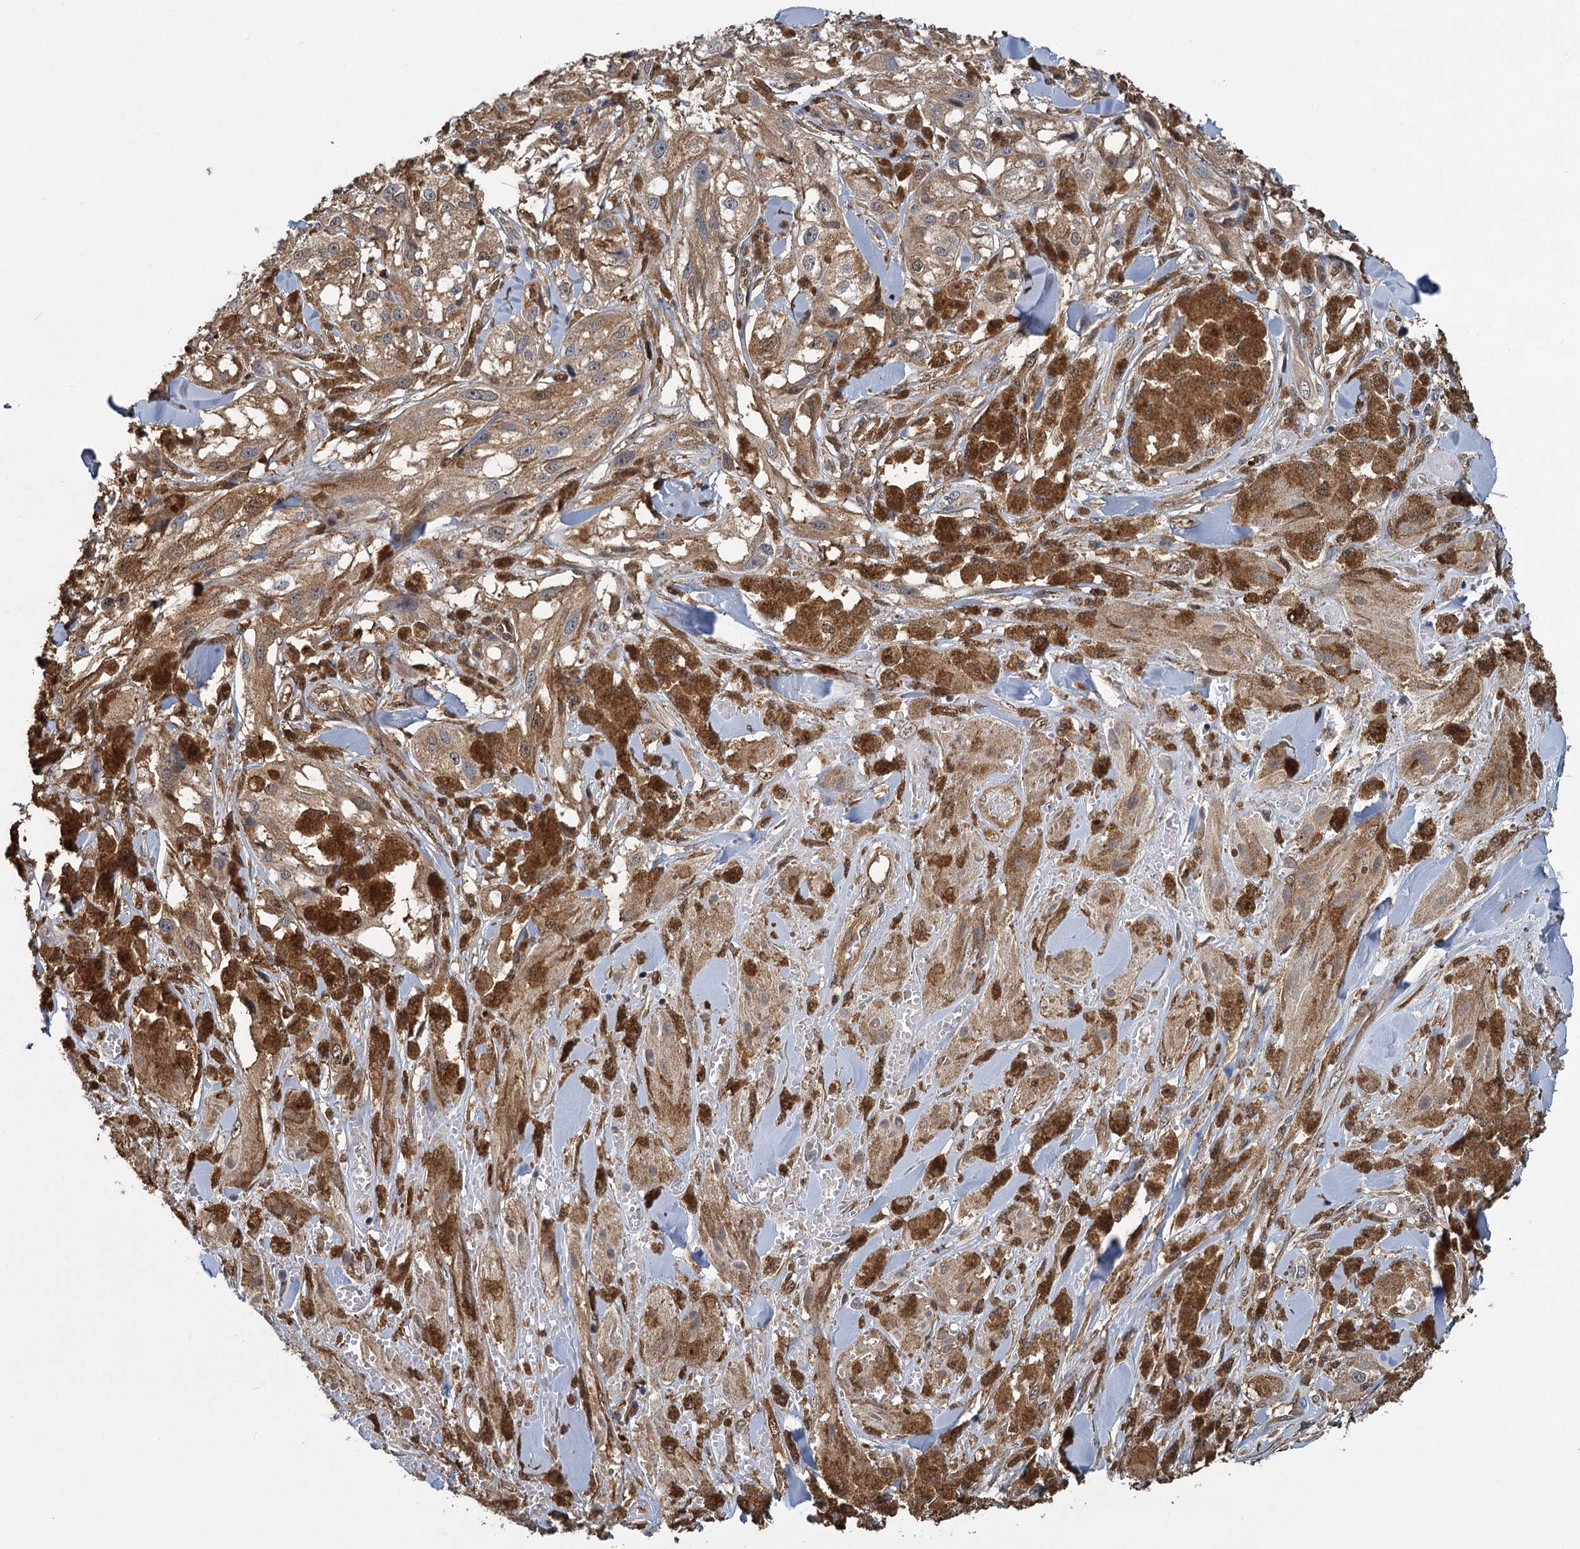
{"staining": {"intensity": "weak", "quantity": ">75%", "location": "cytoplasmic/membranous"}, "tissue": "melanoma", "cell_type": "Tumor cells", "image_type": "cancer", "snomed": [{"axis": "morphology", "description": "Malignant melanoma, NOS"}, {"axis": "topography", "description": "Skin"}], "caption": "Weak cytoplasmic/membranous expression for a protein is present in about >75% of tumor cells of malignant melanoma using immunohistochemistry.", "gene": "S100A6", "patient": {"sex": "male", "age": 88}}